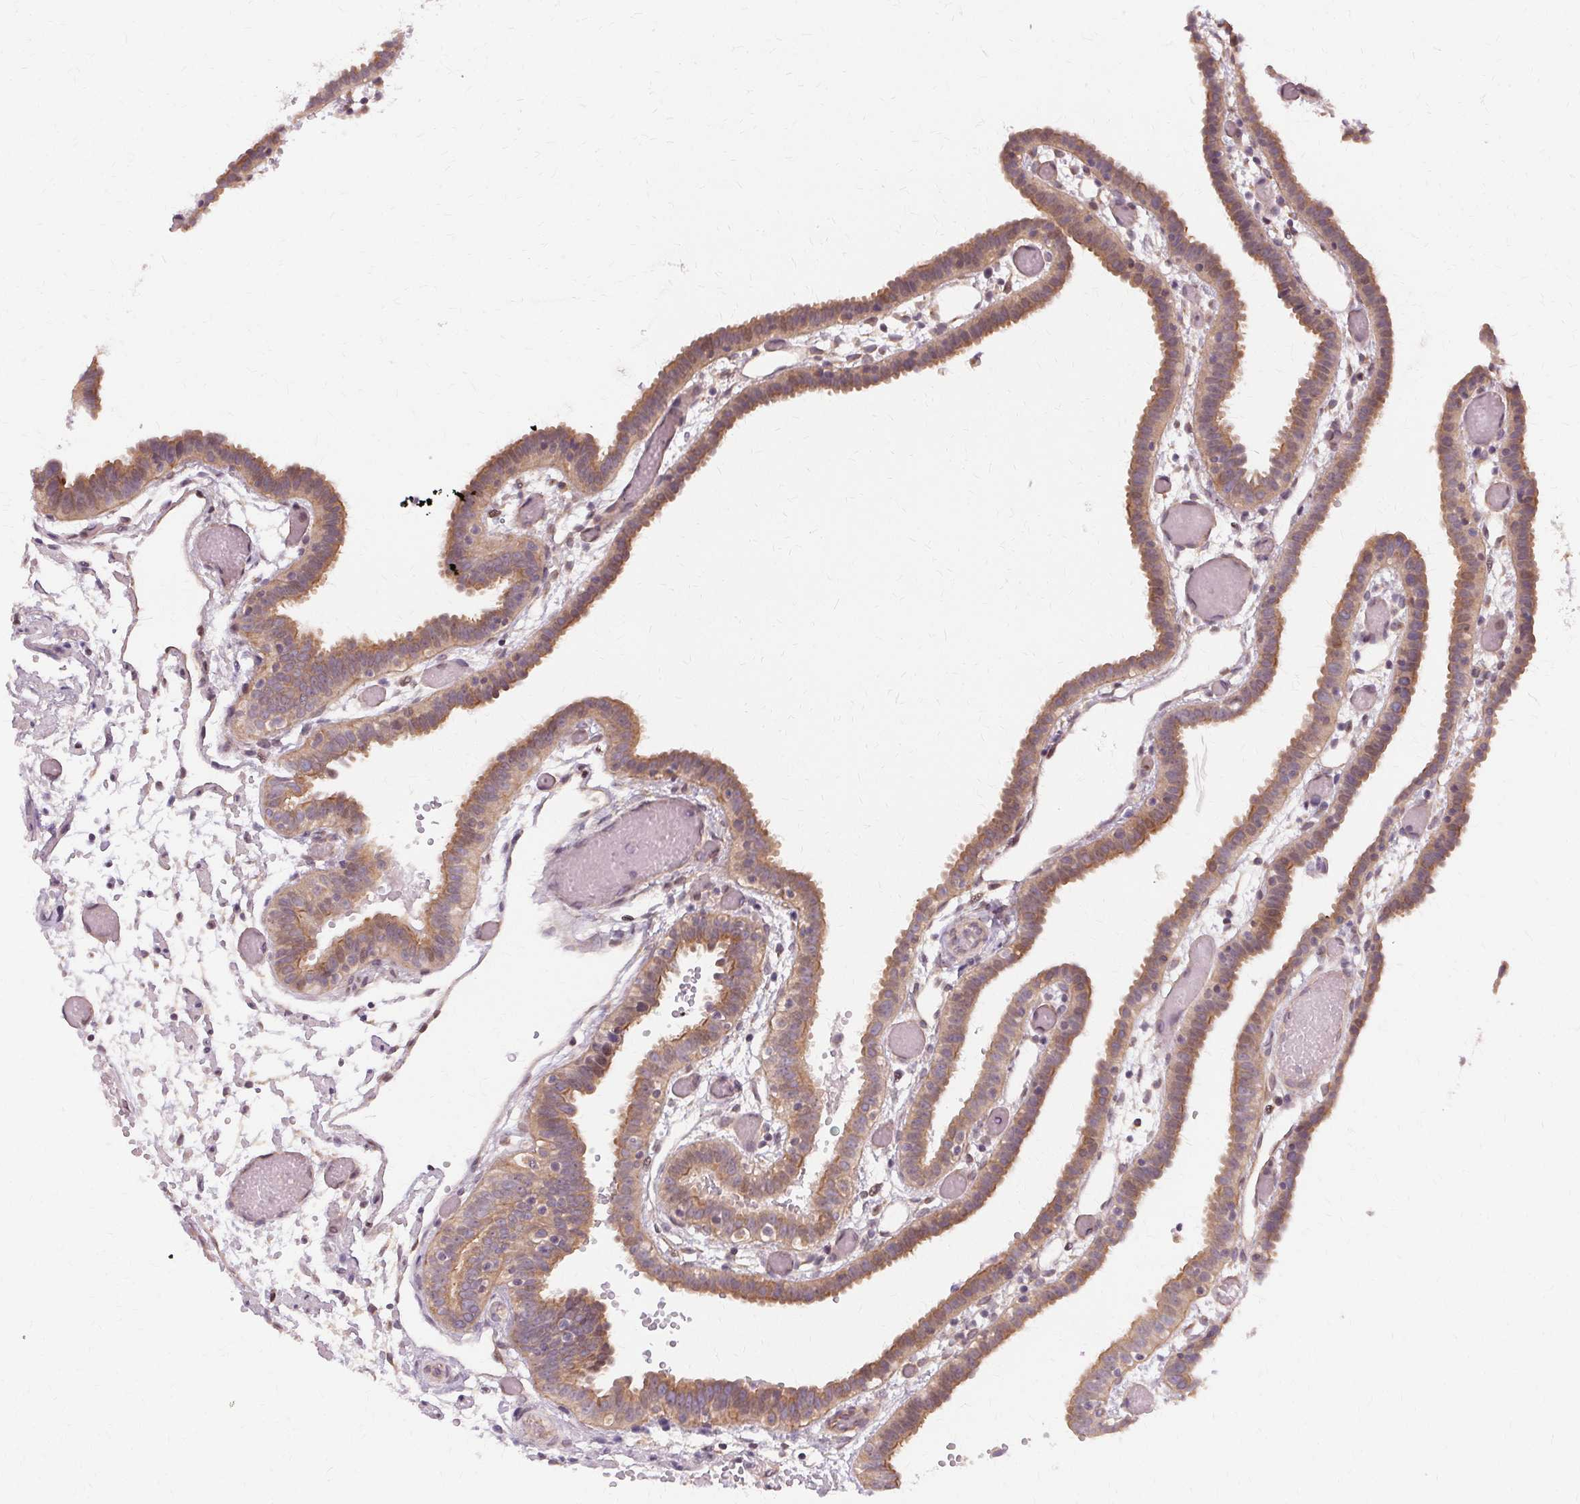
{"staining": {"intensity": "moderate", "quantity": ">75%", "location": "cytoplasmic/membranous,nuclear"}, "tissue": "fallopian tube", "cell_type": "Glandular cells", "image_type": "normal", "snomed": [{"axis": "morphology", "description": "Normal tissue, NOS"}, {"axis": "topography", "description": "Fallopian tube"}], "caption": "This histopathology image shows IHC staining of benign human fallopian tube, with medium moderate cytoplasmic/membranous,nuclear staining in approximately >75% of glandular cells.", "gene": "USP8", "patient": {"sex": "female", "age": 37}}